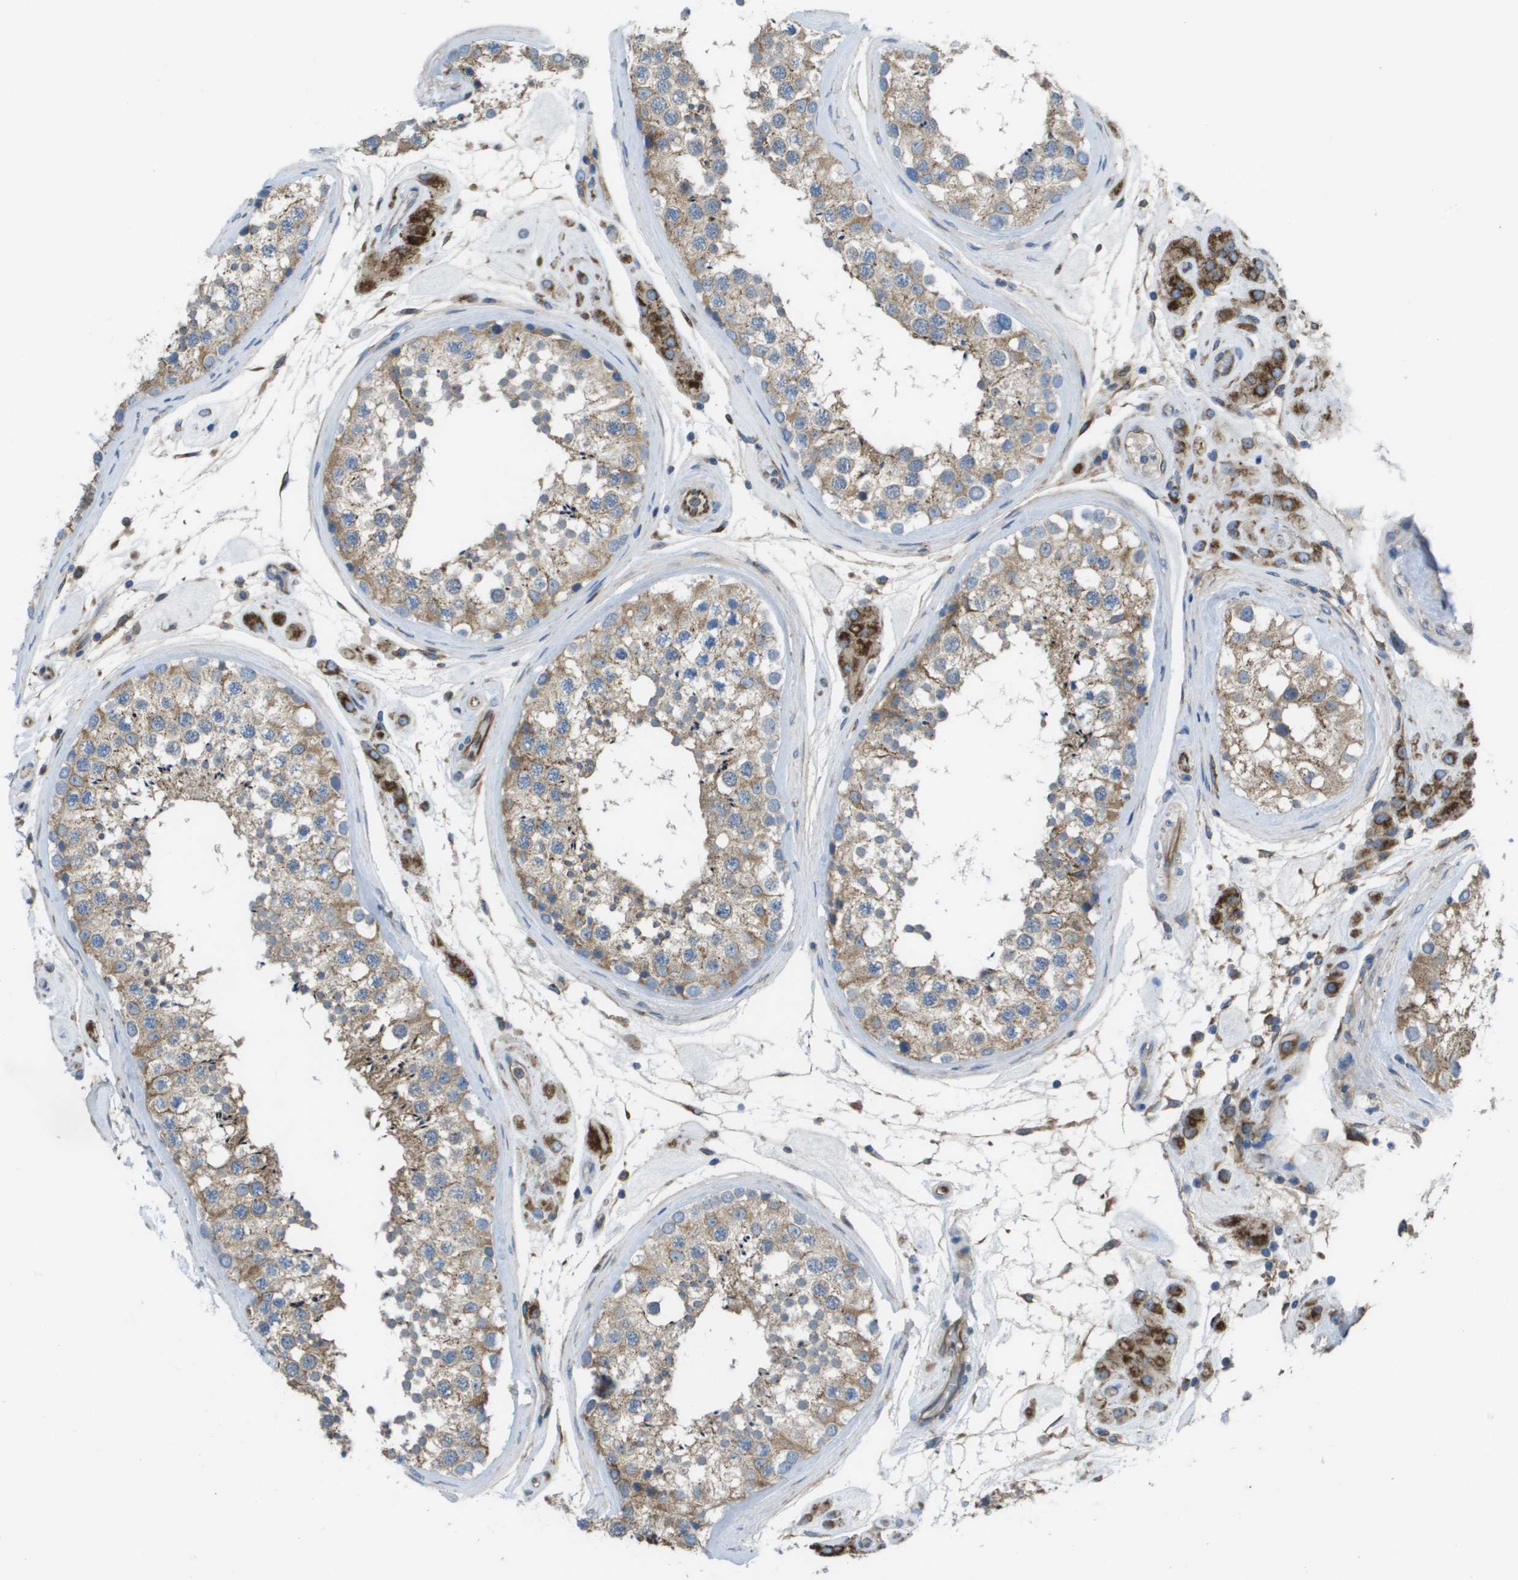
{"staining": {"intensity": "moderate", "quantity": "25%-75%", "location": "cytoplasmic/membranous"}, "tissue": "testis", "cell_type": "Cells in seminiferous ducts", "image_type": "normal", "snomed": [{"axis": "morphology", "description": "Normal tissue, NOS"}, {"axis": "topography", "description": "Testis"}], "caption": "Protein staining reveals moderate cytoplasmic/membranous expression in about 25%-75% of cells in seminiferous ducts in unremarkable testis.", "gene": "CLCN2", "patient": {"sex": "male", "age": 46}}